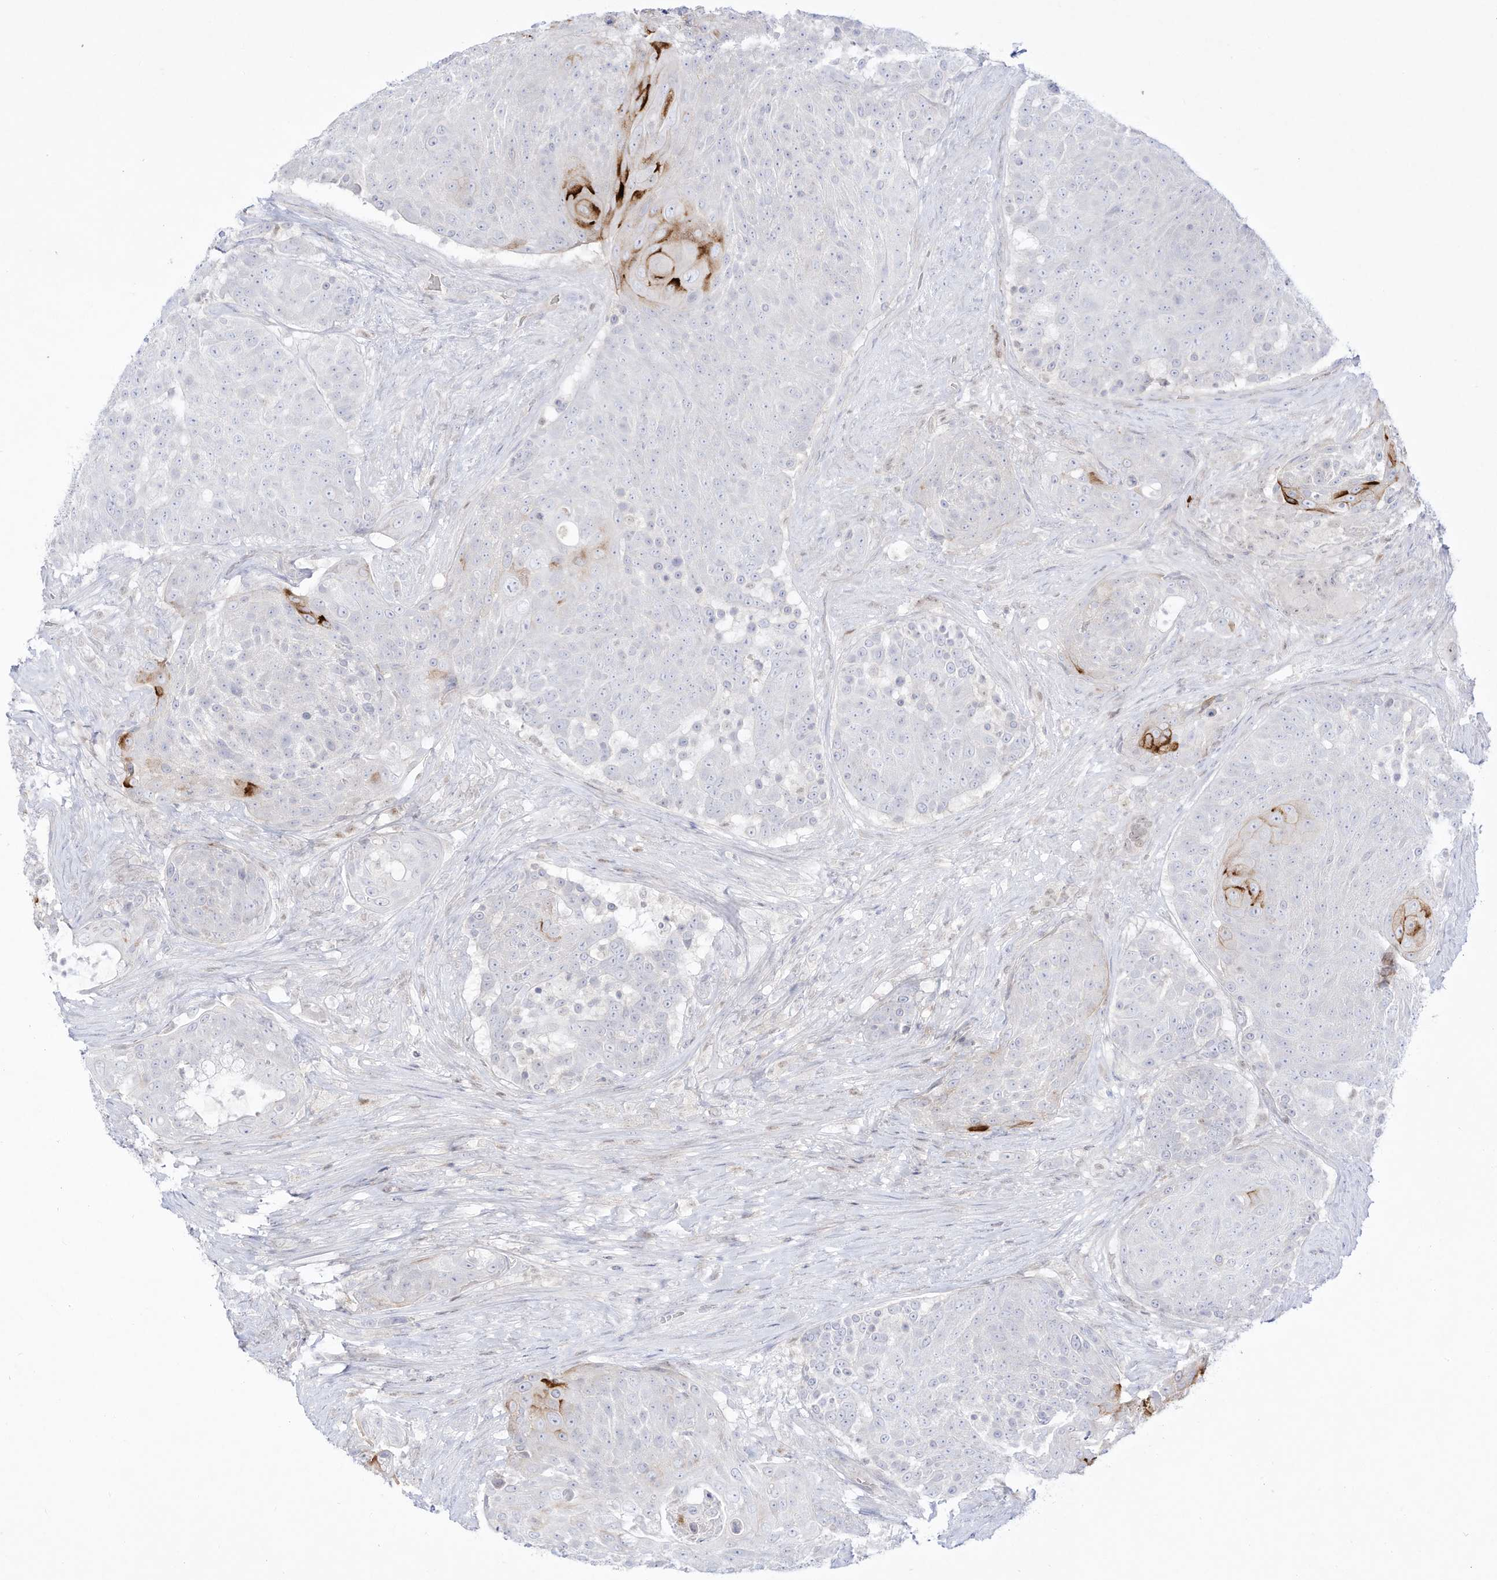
{"staining": {"intensity": "strong", "quantity": "<25%", "location": "cytoplasmic/membranous"}, "tissue": "urothelial cancer", "cell_type": "Tumor cells", "image_type": "cancer", "snomed": [{"axis": "morphology", "description": "Urothelial carcinoma, High grade"}, {"axis": "topography", "description": "Urinary bladder"}], "caption": "Brown immunohistochemical staining in high-grade urothelial carcinoma shows strong cytoplasmic/membranous expression in approximately <25% of tumor cells.", "gene": "DMKN", "patient": {"sex": "female", "age": 63}}